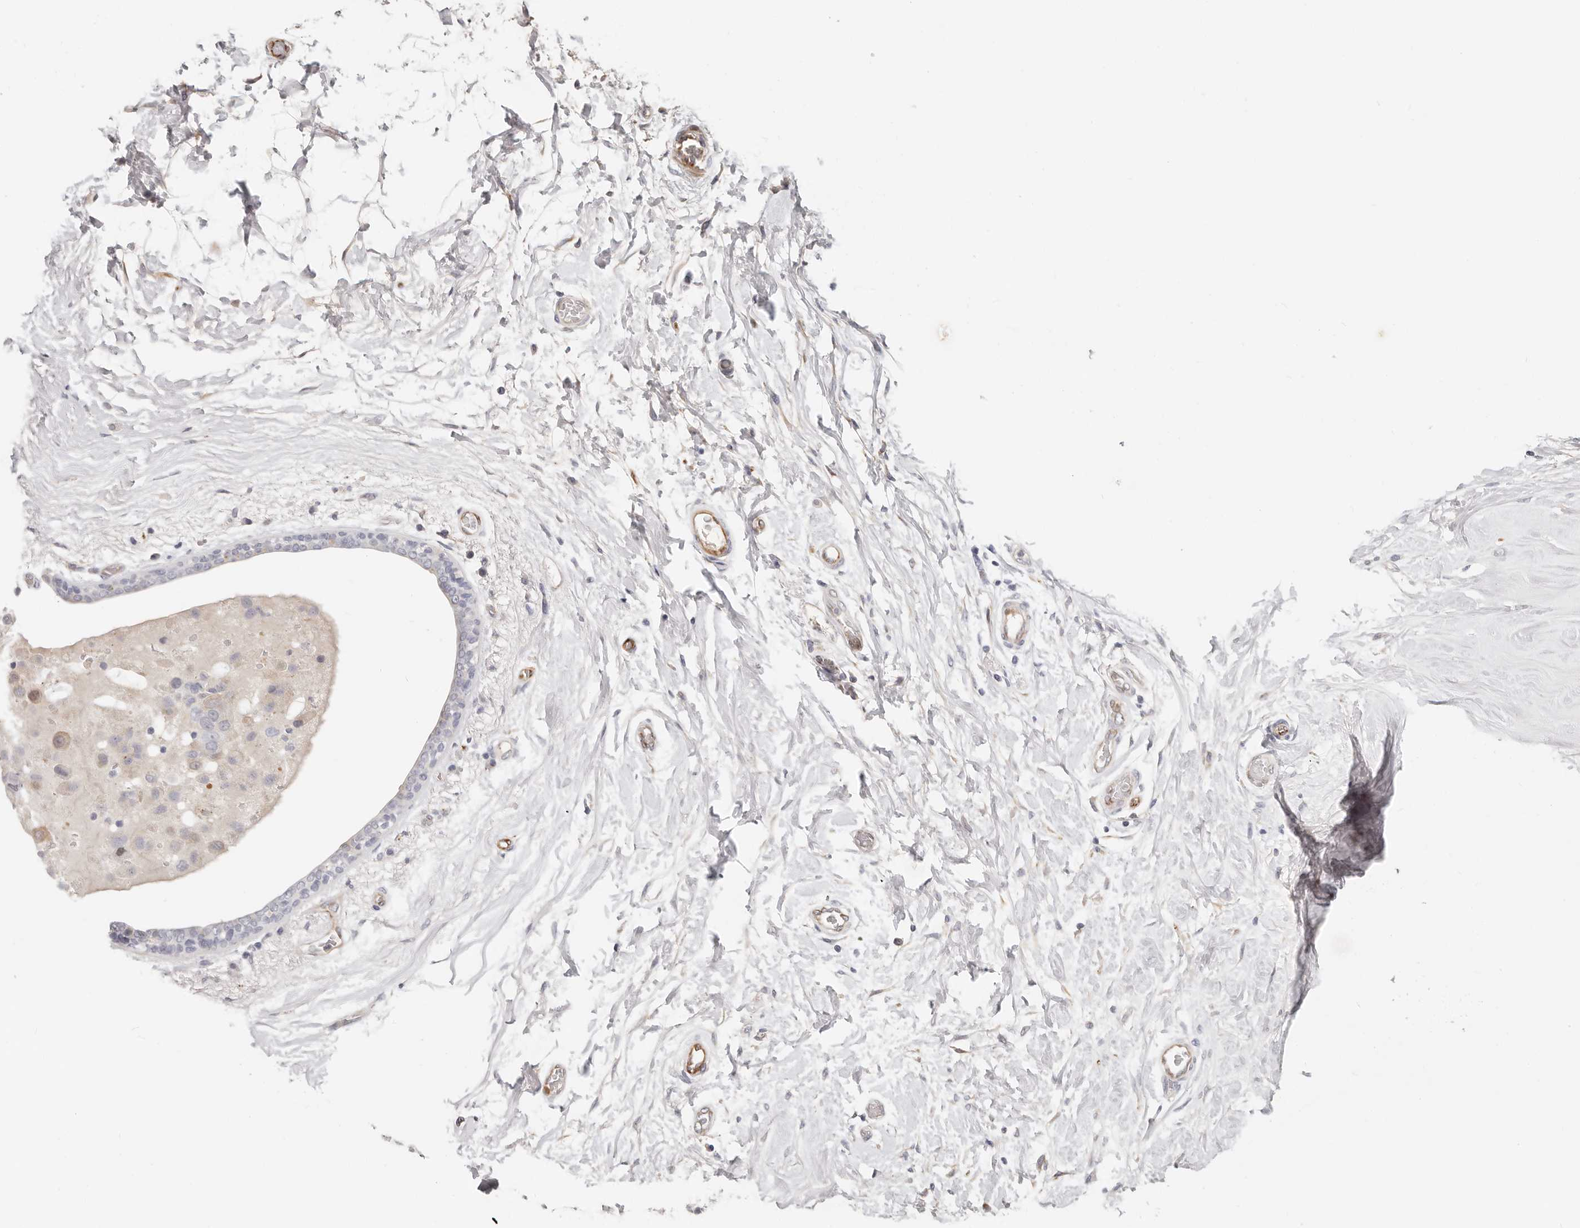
{"staining": {"intensity": "weak", "quantity": "<25%", "location": "cytoplasmic/membranous"}, "tissue": "breast cancer", "cell_type": "Tumor cells", "image_type": "cancer", "snomed": [{"axis": "morphology", "description": "Duct carcinoma"}, {"axis": "topography", "description": "Breast"}], "caption": "Immunohistochemical staining of human breast cancer (intraductal carcinoma) demonstrates no significant staining in tumor cells.", "gene": "ZRANB1", "patient": {"sex": "female", "age": 62}}